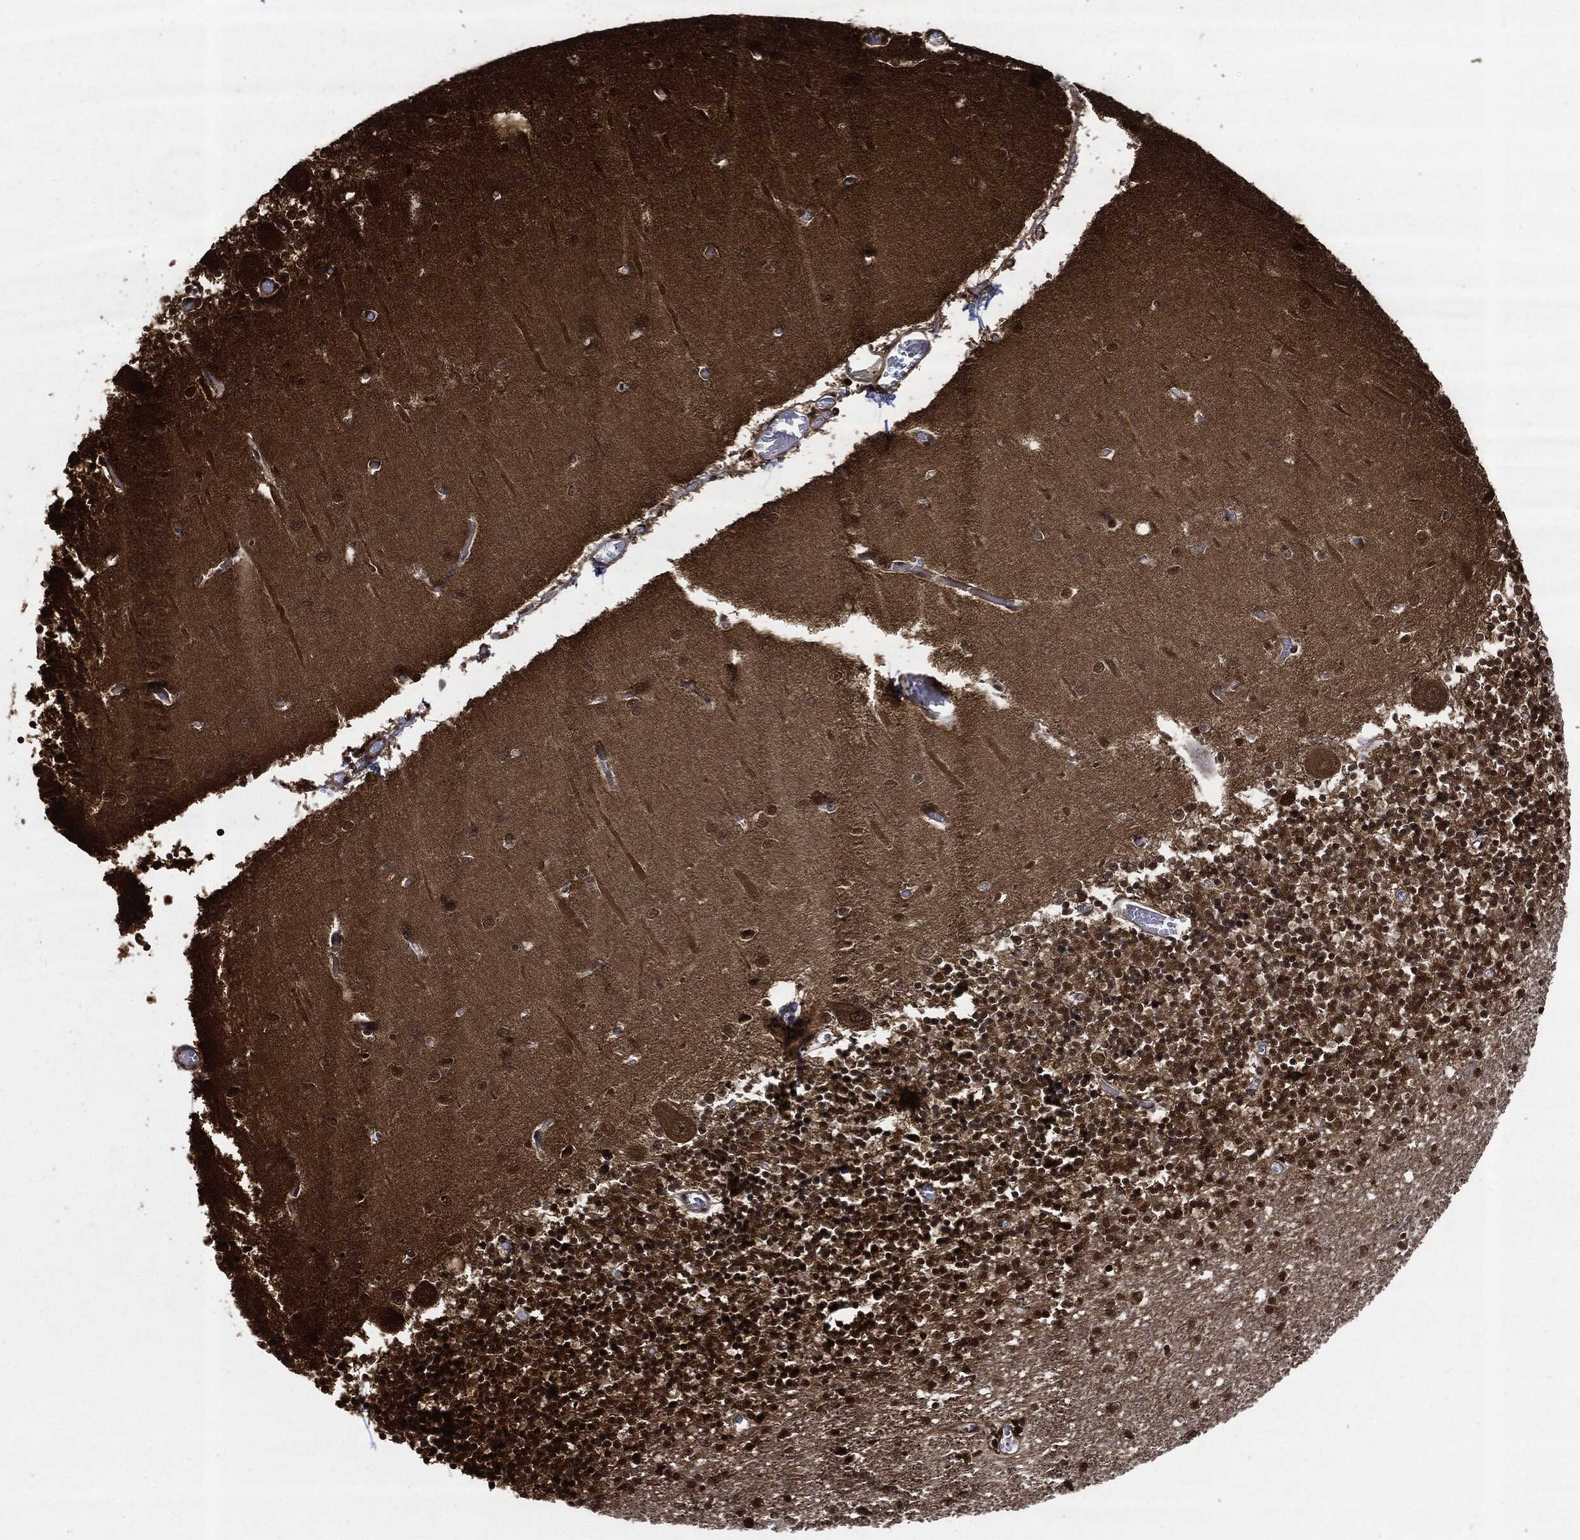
{"staining": {"intensity": "moderate", "quantity": "25%-75%", "location": "cytoplasmic/membranous,nuclear"}, "tissue": "cerebellum", "cell_type": "Cells in granular layer", "image_type": "normal", "snomed": [{"axis": "morphology", "description": "Normal tissue, NOS"}, {"axis": "topography", "description": "Cerebellum"}], "caption": "This is a histology image of immunohistochemistry staining of benign cerebellum, which shows moderate positivity in the cytoplasmic/membranous,nuclear of cells in granular layer.", "gene": "YWHAB", "patient": {"sex": "female", "age": 64}}